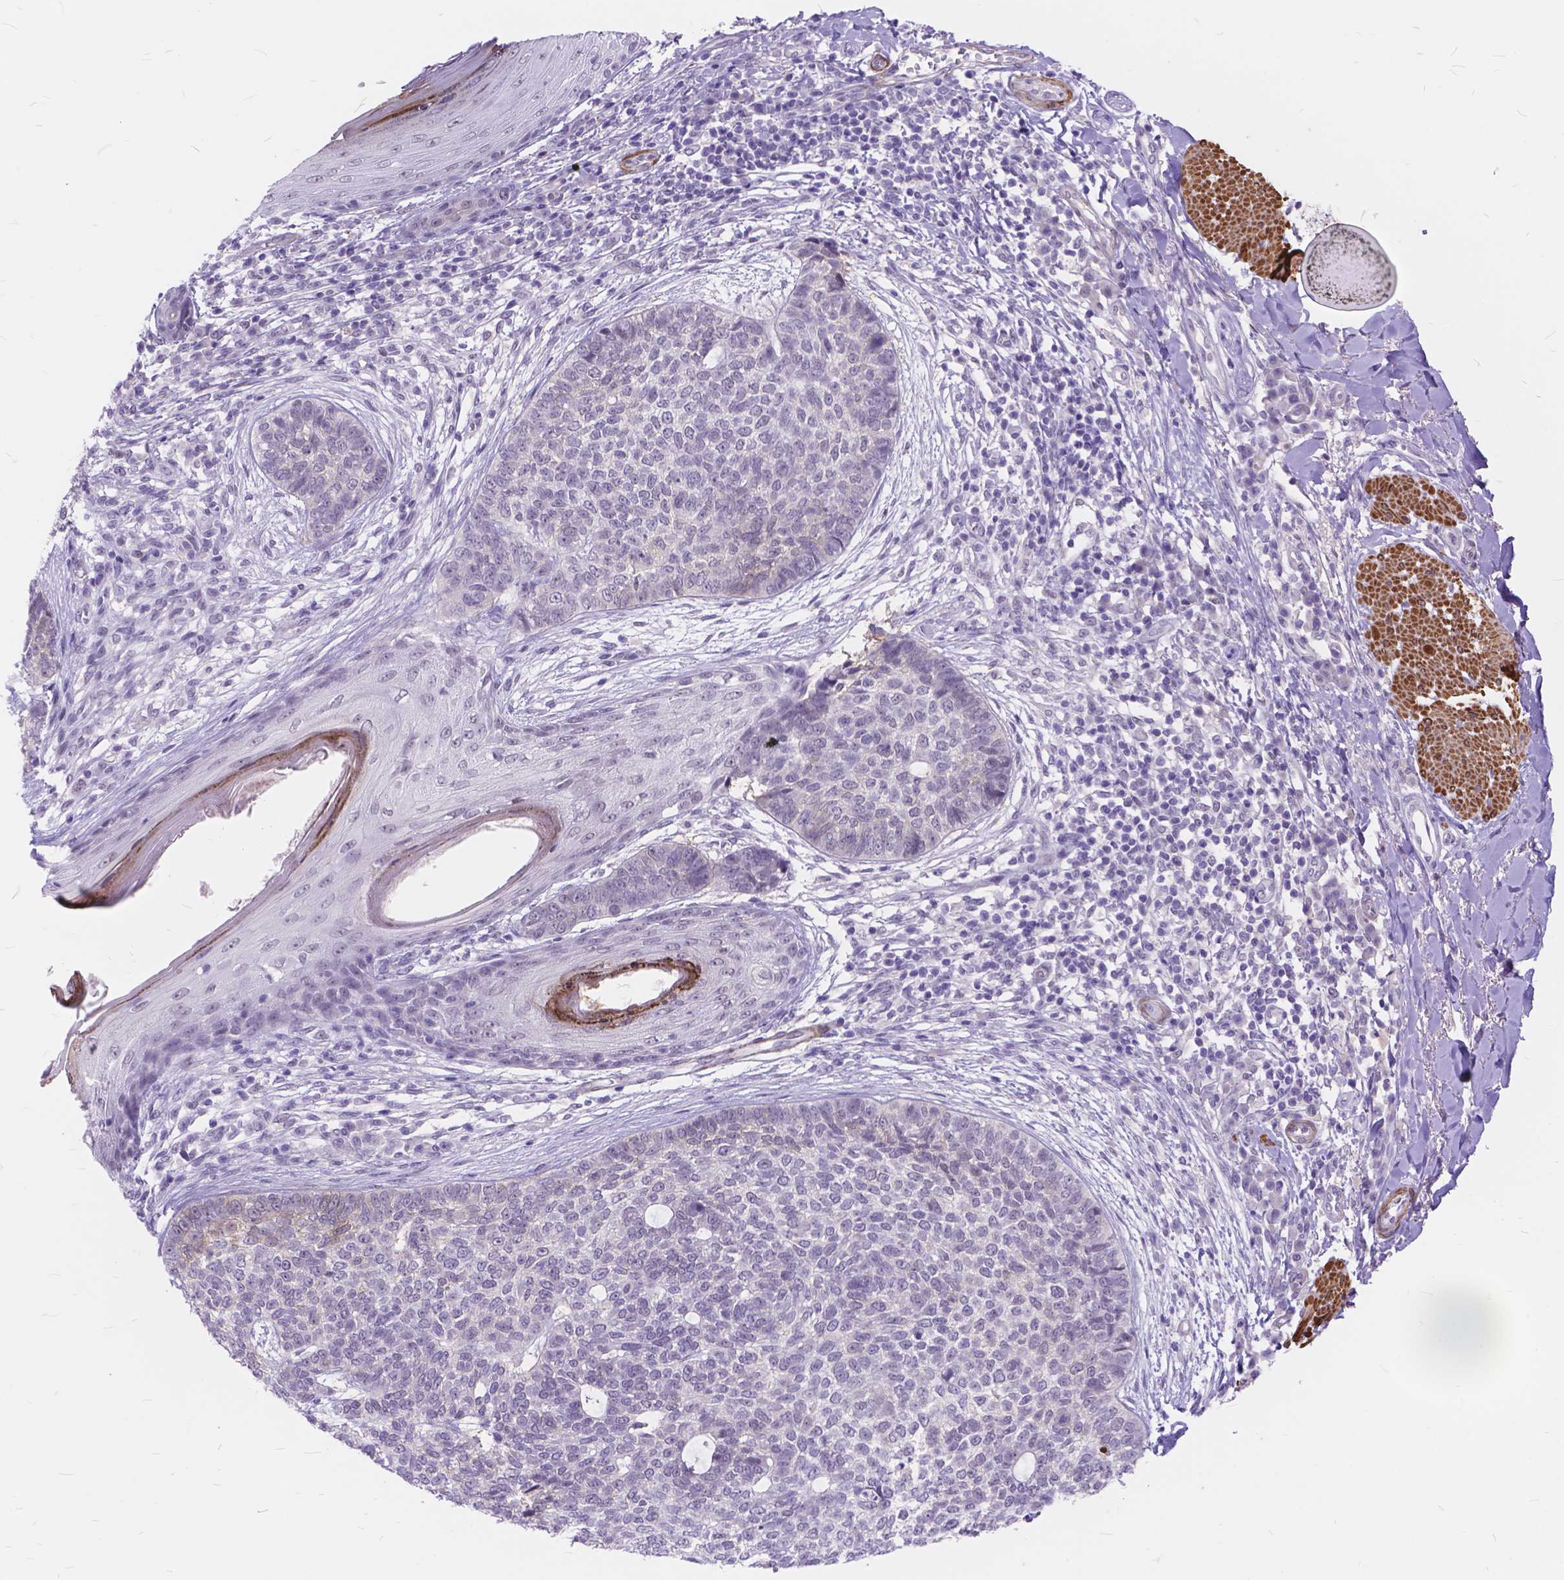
{"staining": {"intensity": "negative", "quantity": "none", "location": "none"}, "tissue": "skin cancer", "cell_type": "Tumor cells", "image_type": "cancer", "snomed": [{"axis": "morphology", "description": "Basal cell carcinoma"}, {"axis": "topography", "description": "Skin"}], "caption": "Tumor cells show no significant protein expression in skin cancer (basal cell carcinoma).", "gene": "MAN2C1", "patient": {"sex": "female", "age": 69}}